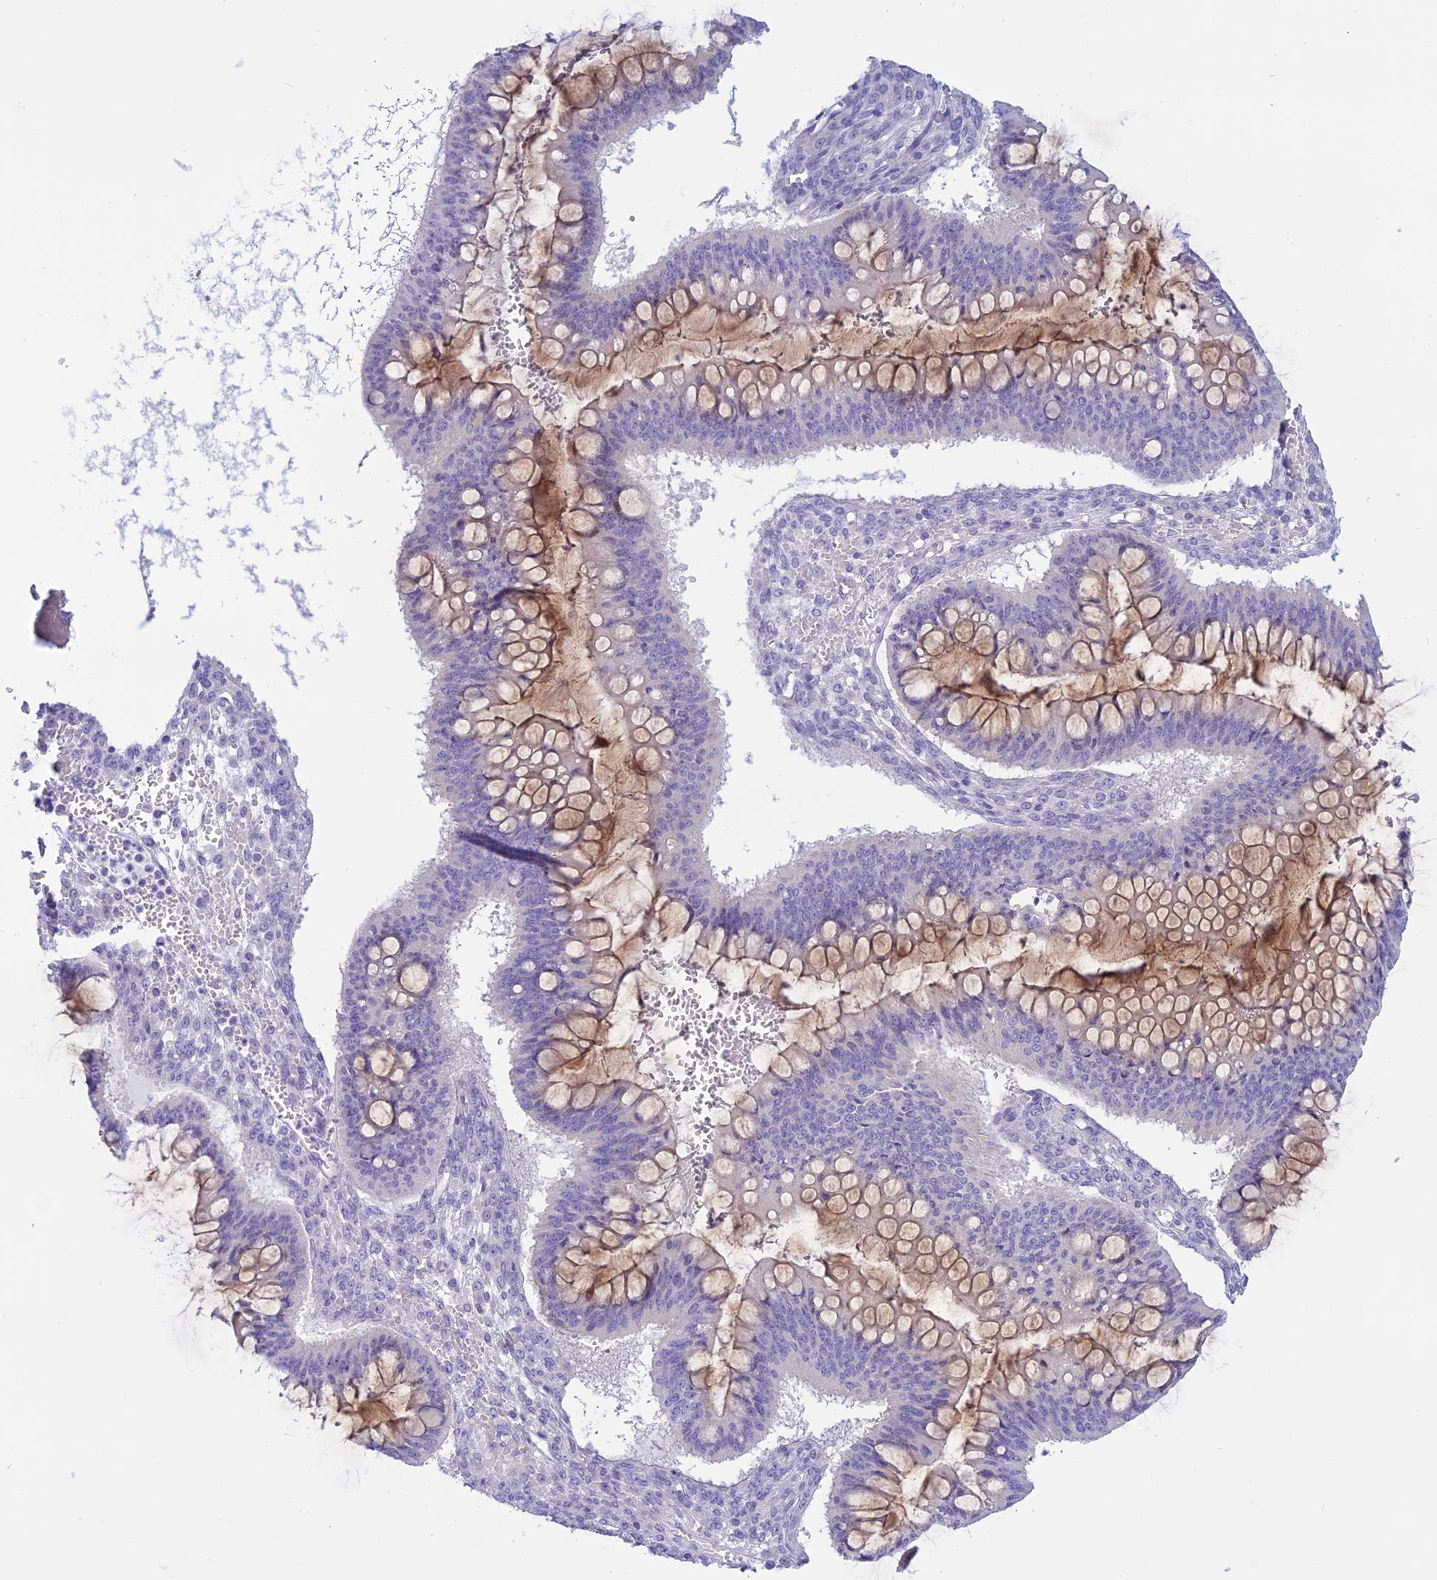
{"staining": {"intensity": "weak", "quantity": "25%-75%", "location": "cytoplasmic/membranous"}, "tissue": "ovarian cancer", "cell_type": "Tumor cells", "image_type": "cancer", "snomed": [{"axis": "morphology", "description": "Cystadenocarcinoma, mucinous, NOS"}, {"axis": "topography", "description": "Ovary"}], "caption": "The immunohistochemical stain shows weak cytoplasmic/membranous positivity in tumor cells of ovarian cancer (mucinous cystadenocarcinoma) tissue.", "gene": "SPHKAP", "patient": {"sex": "female", "age": 73}}